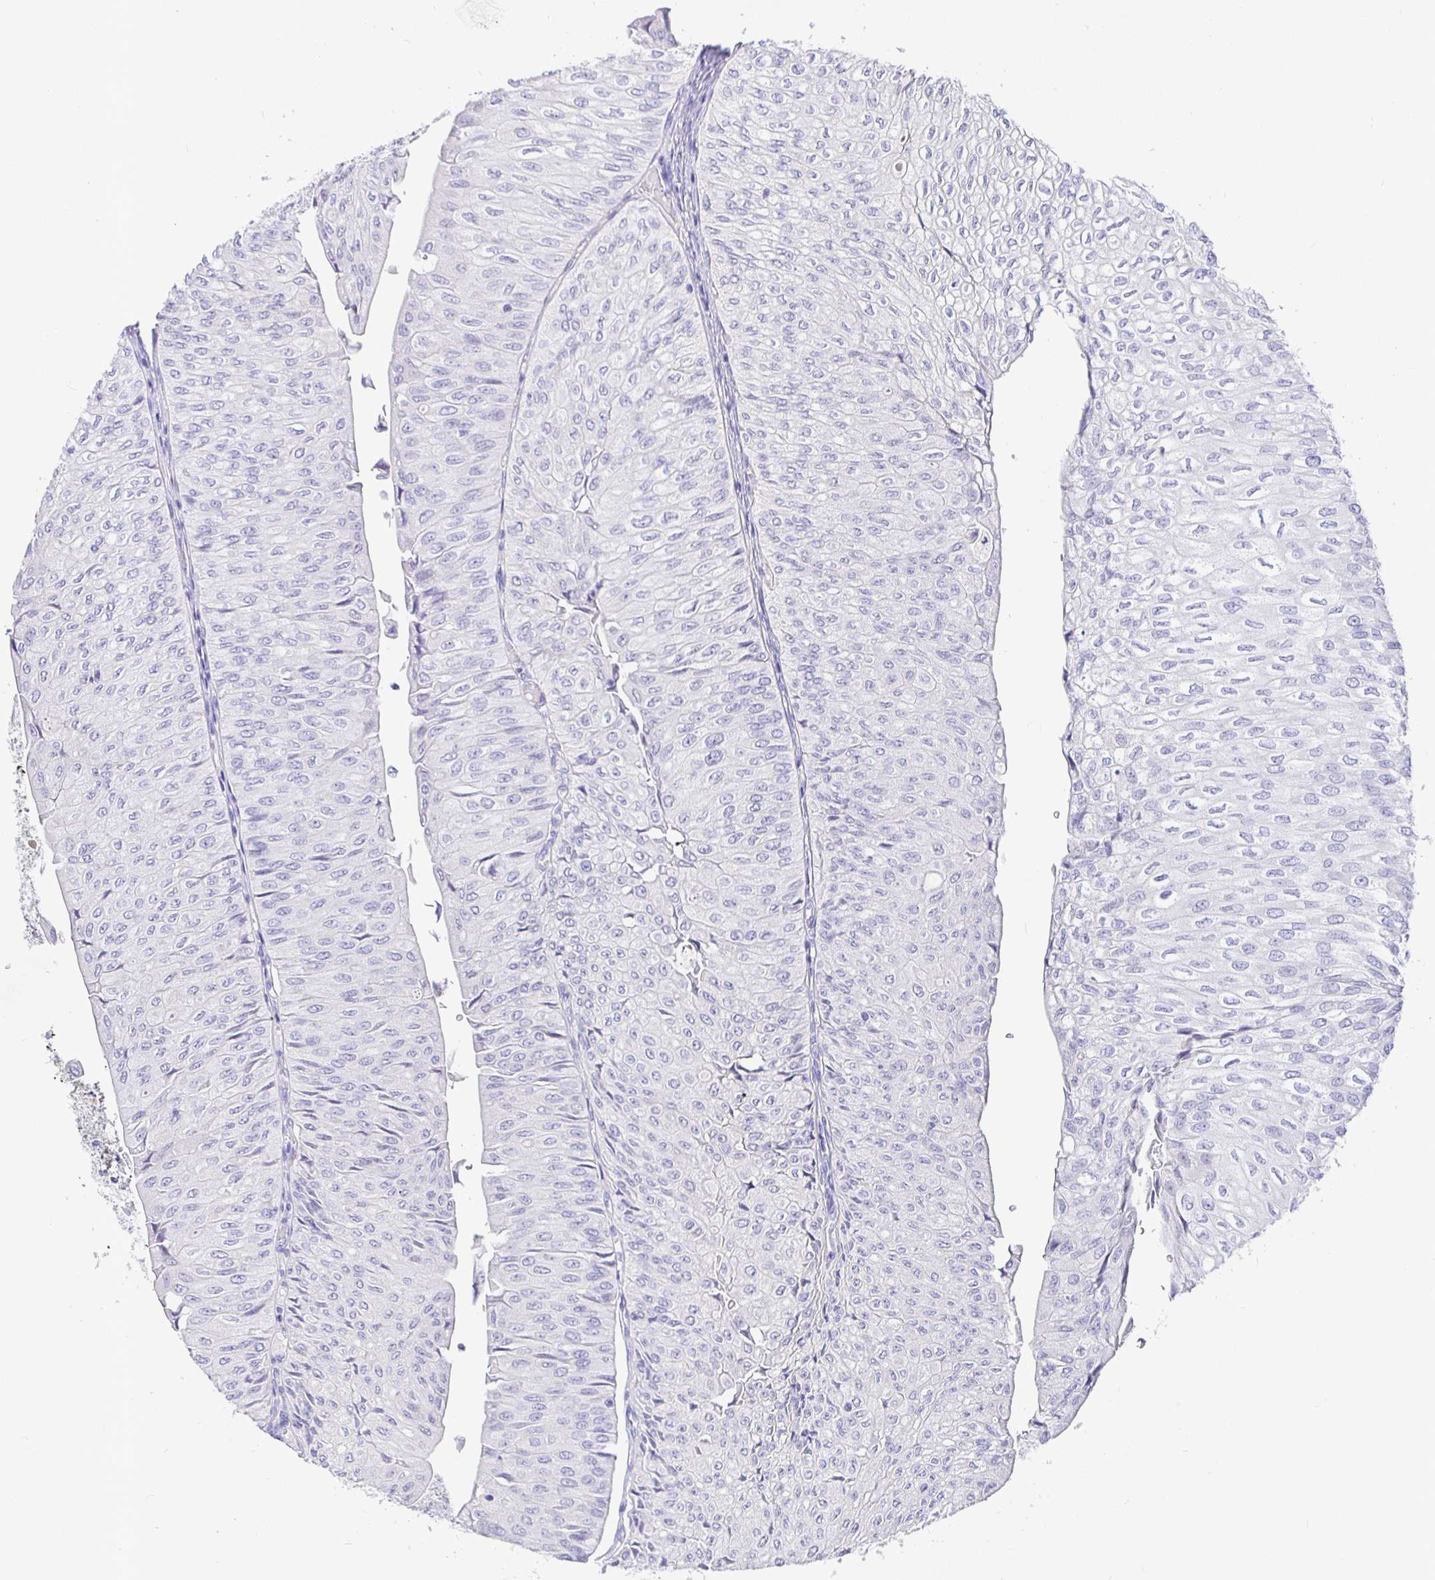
{"staining": {"intensity": "negative", "quantity": "none", "location": "none"}, "tissue": "urothelial cancer", "cell_type": "Tumor cells", "image_type": "cancer", "snomed": [{"axis": "morphology", "description": "Urothelial carcinoma, NOS"}, {"axis": "topography", "description": "Urinary bladder"}], "caption": "Tumor cells show no significant protein expression in urothelial cancer.", "gene": "TPTE", "patient": {"sex": "male", "age": 62}}